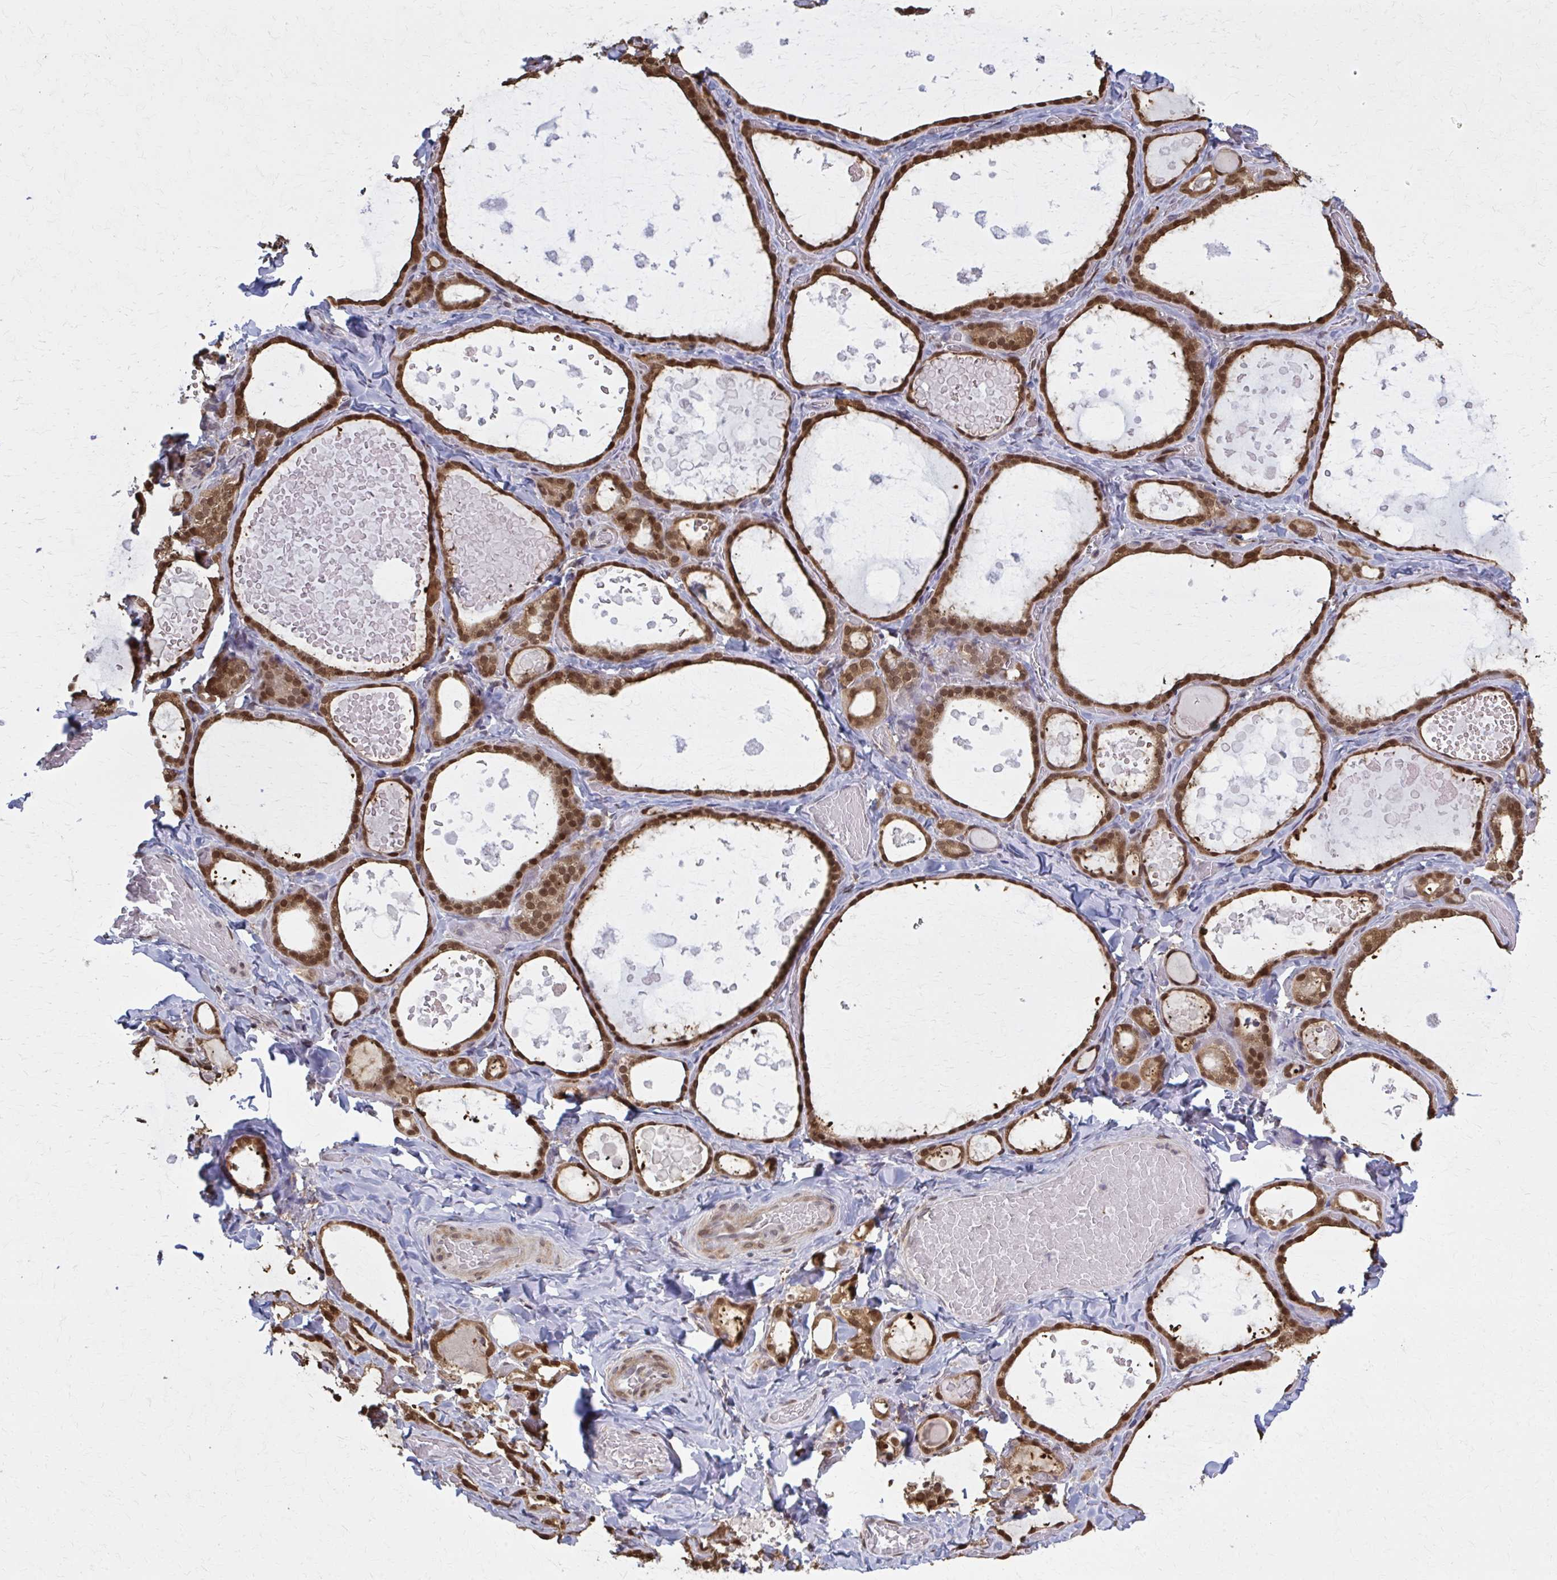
{"staining": {"intensity": "strong", "quantity": ">75%", "location": "cytoplasmic/membranous,nuclear"}, "tissue": "thyroid gland", "cell_type": "Glandular cells", "image_type": "normal", "snomed": [{"axis": "morphology", "description": "Normal tissue, NOS"}, {"axis": "topography", "description": "Thyroid gland"}], "caption": "A high amount of strong cytoplasmic/membranous,nuclear expression is present in approximately >75% of glandular cells in normal thyroid gland. (DAB (3,3'-diaminobenzidine) = brown stain, brightfield microscopy at high magnification).", "gene": "MDH1", "patient": {"sex": "female", "age": 56}}